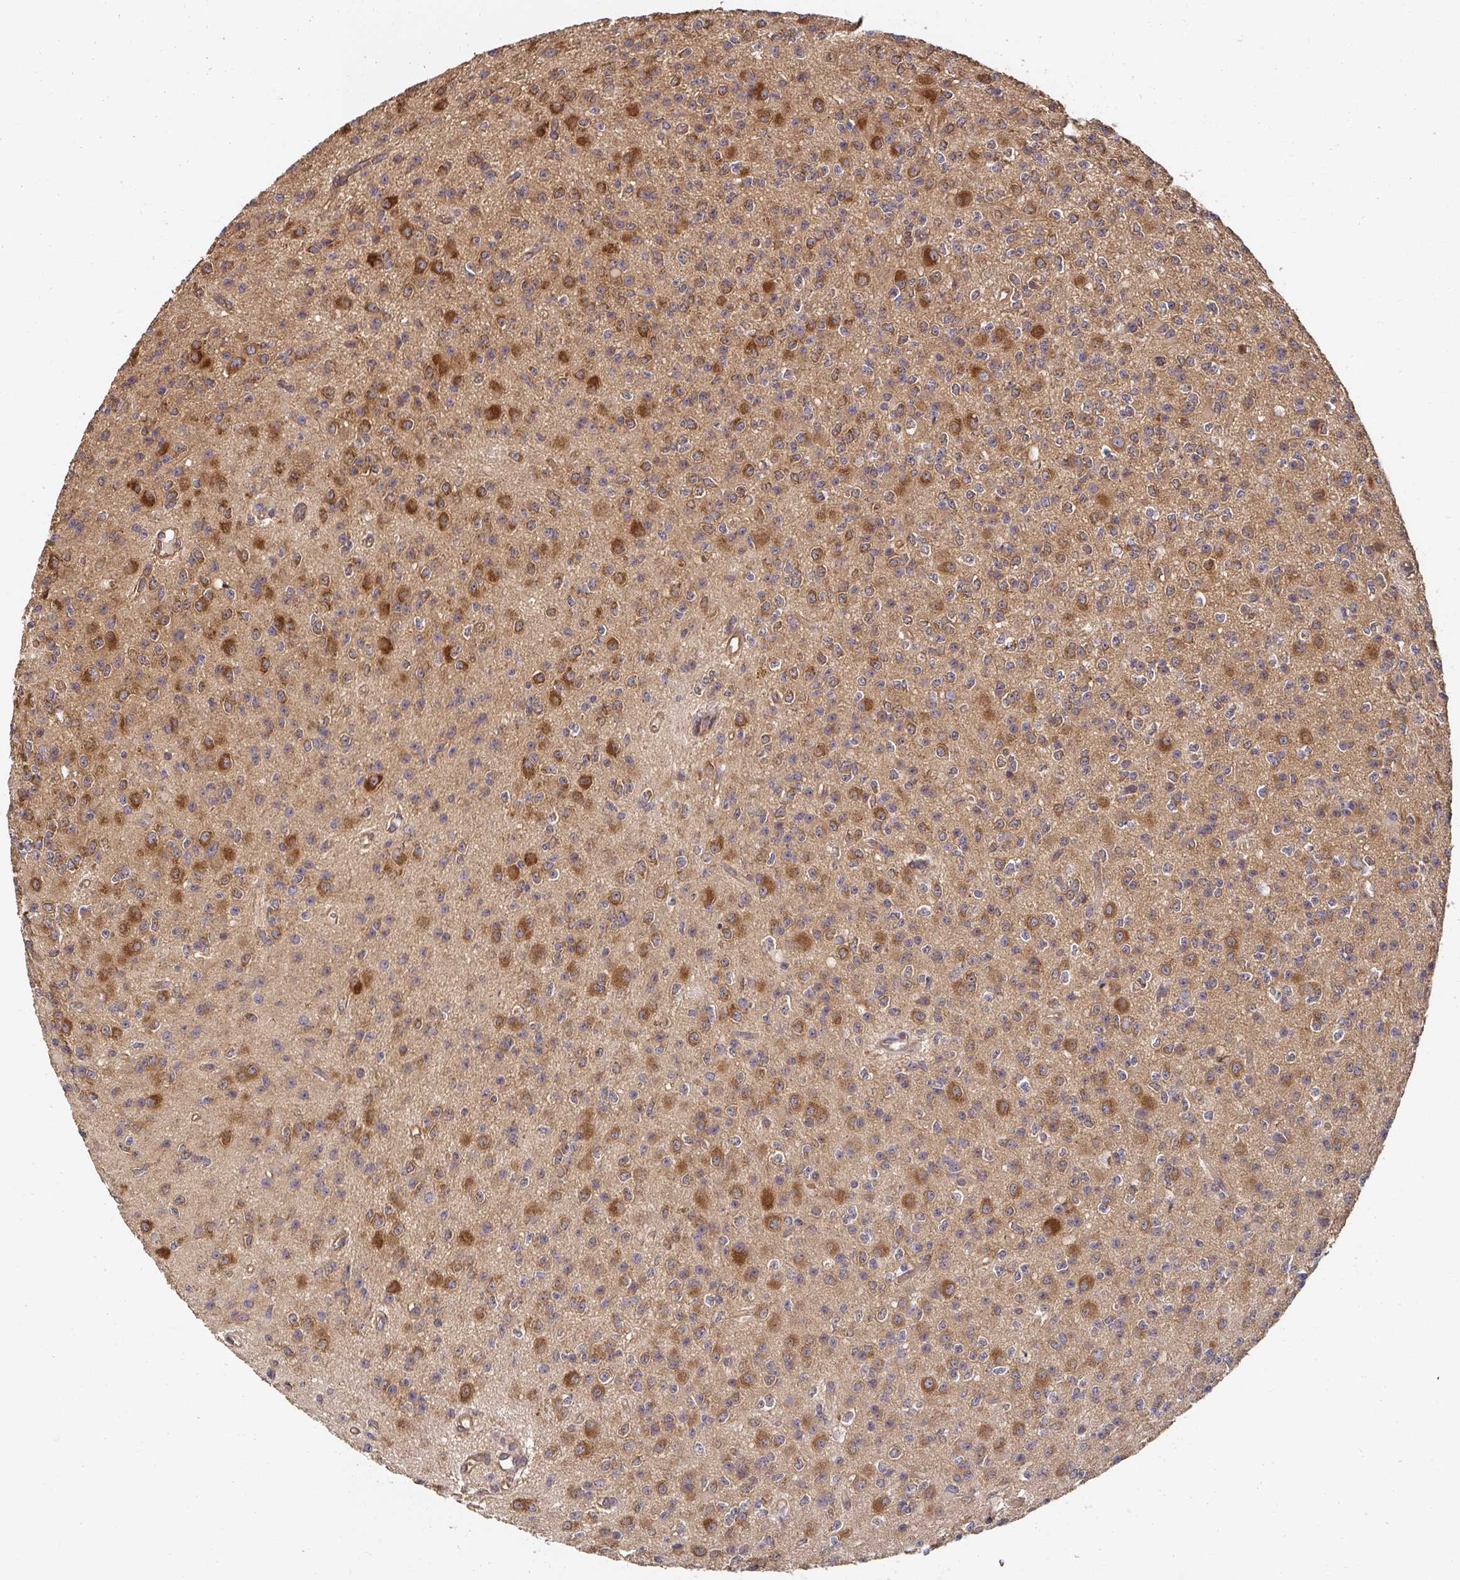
{"staining": {"intensity": "strong", "quantity": "25%-75%", "location": "cytoplasmic/membranous"}, "tissue": "glioma", "cell_type": "Tumor cells", "image_type": "cancer", "snomed": [{"axis": "morphology", "description": "Glioma, malignant, High grade"}, {"axis": "topography", "description": "Brain"}], "caption": "The immunohistochemical stain shows strong cytoplasmic/membranous expression in tumor cells of glioma tissue. (DAB IHC, brown staining for protein, blue staining for nuclei).", "gene": "APBB1", "patient": {"sex": "male", "age": 36}}